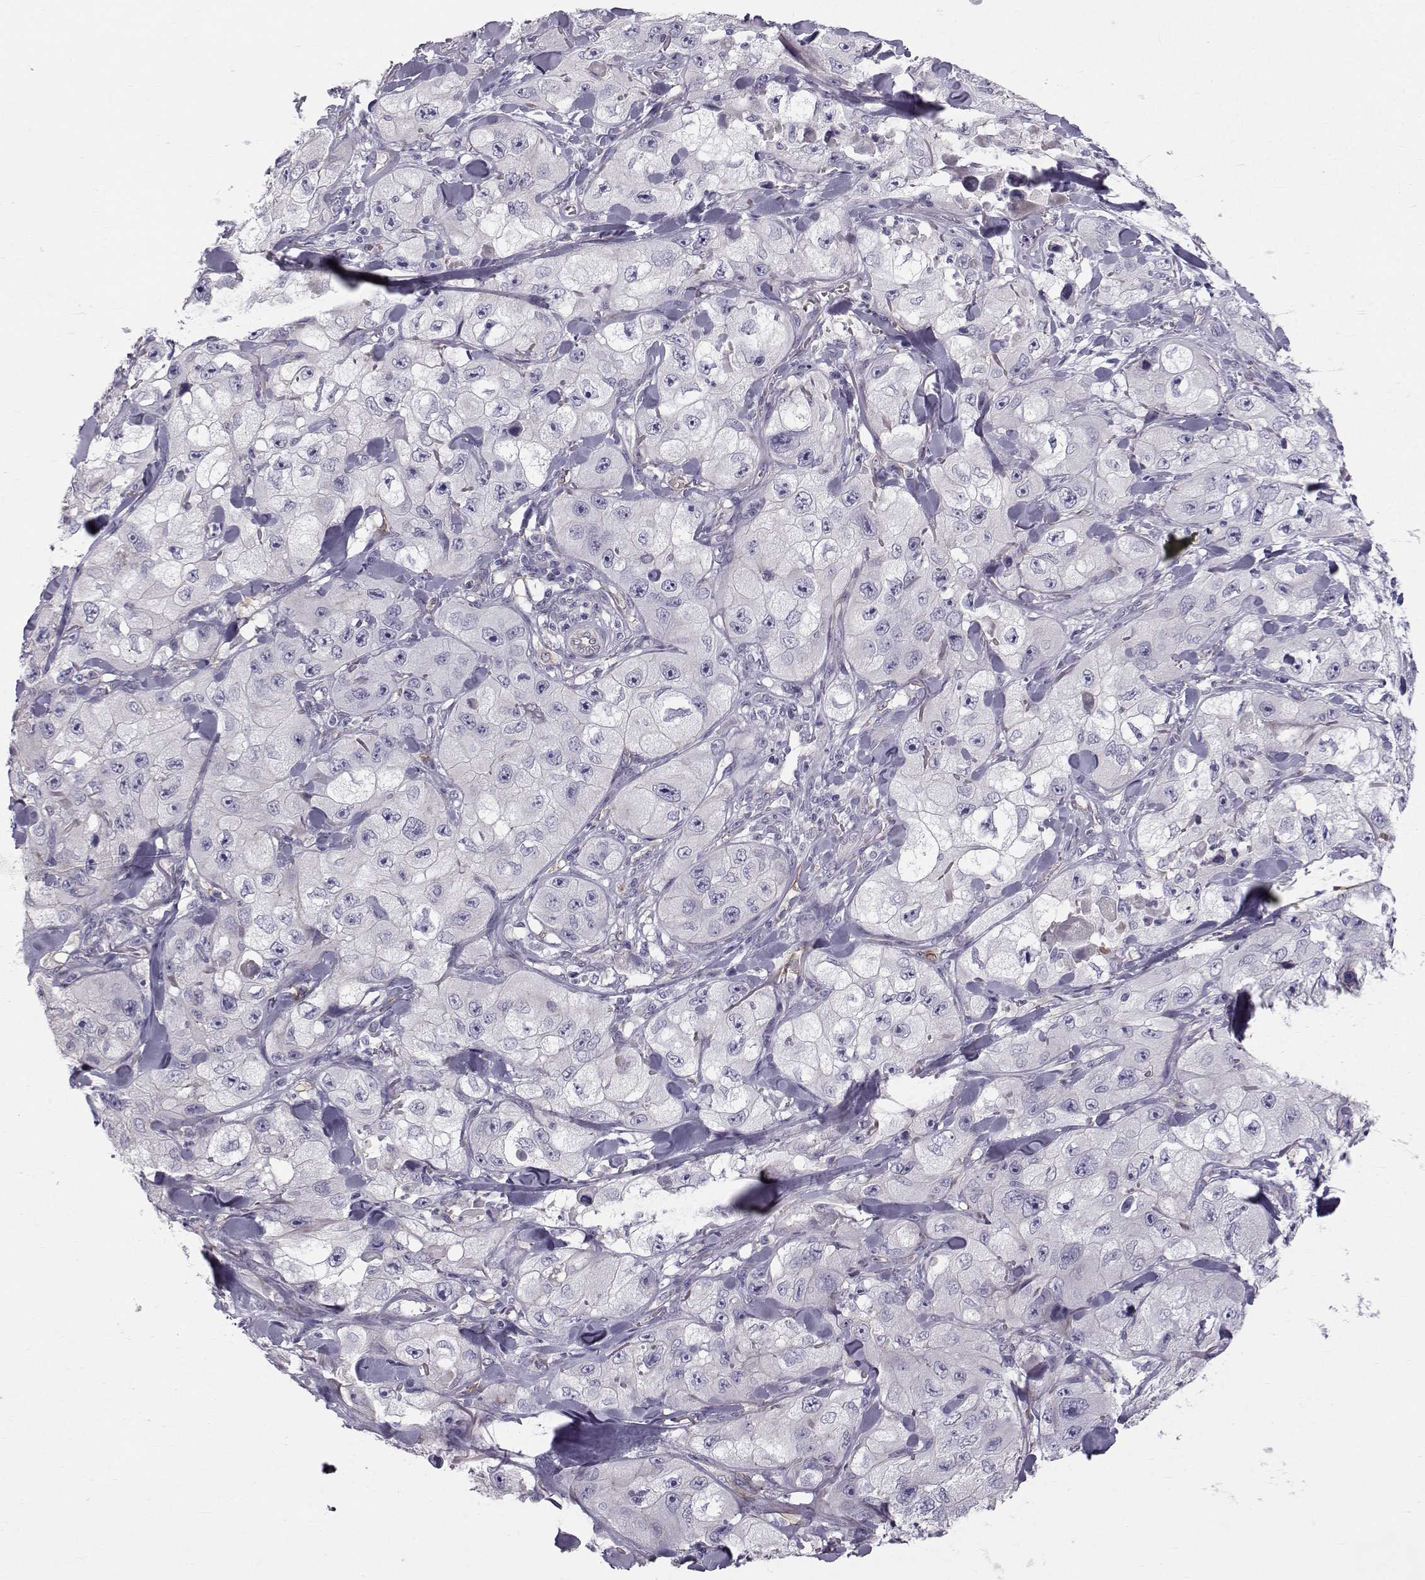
{"staining": {"intensity": "negative", "quantity": "none", "location": "none"}, "tissue": "skin cancer", "cell_type": "Tumor cells", "image_type": "cancer", "snomed": [{"axis": "morphology", "description": "Squamous cell carcinoma, NOS"}, {"axis": "topography", "description": "Skin"}, {"axis": "topography", "description": "Subcutis"}], "caption": "Protein analysis of squamous cell carcinoma (skin) demonstrates no significant expression in tumor cells. The staining was performed using DAB to visualize the protein expression in brown, while the nuclei were stained in blue with hematoxylin (Magnification: 20x).", "gene": "QPCT", "patient": {"sex": "male", "age": 73}}